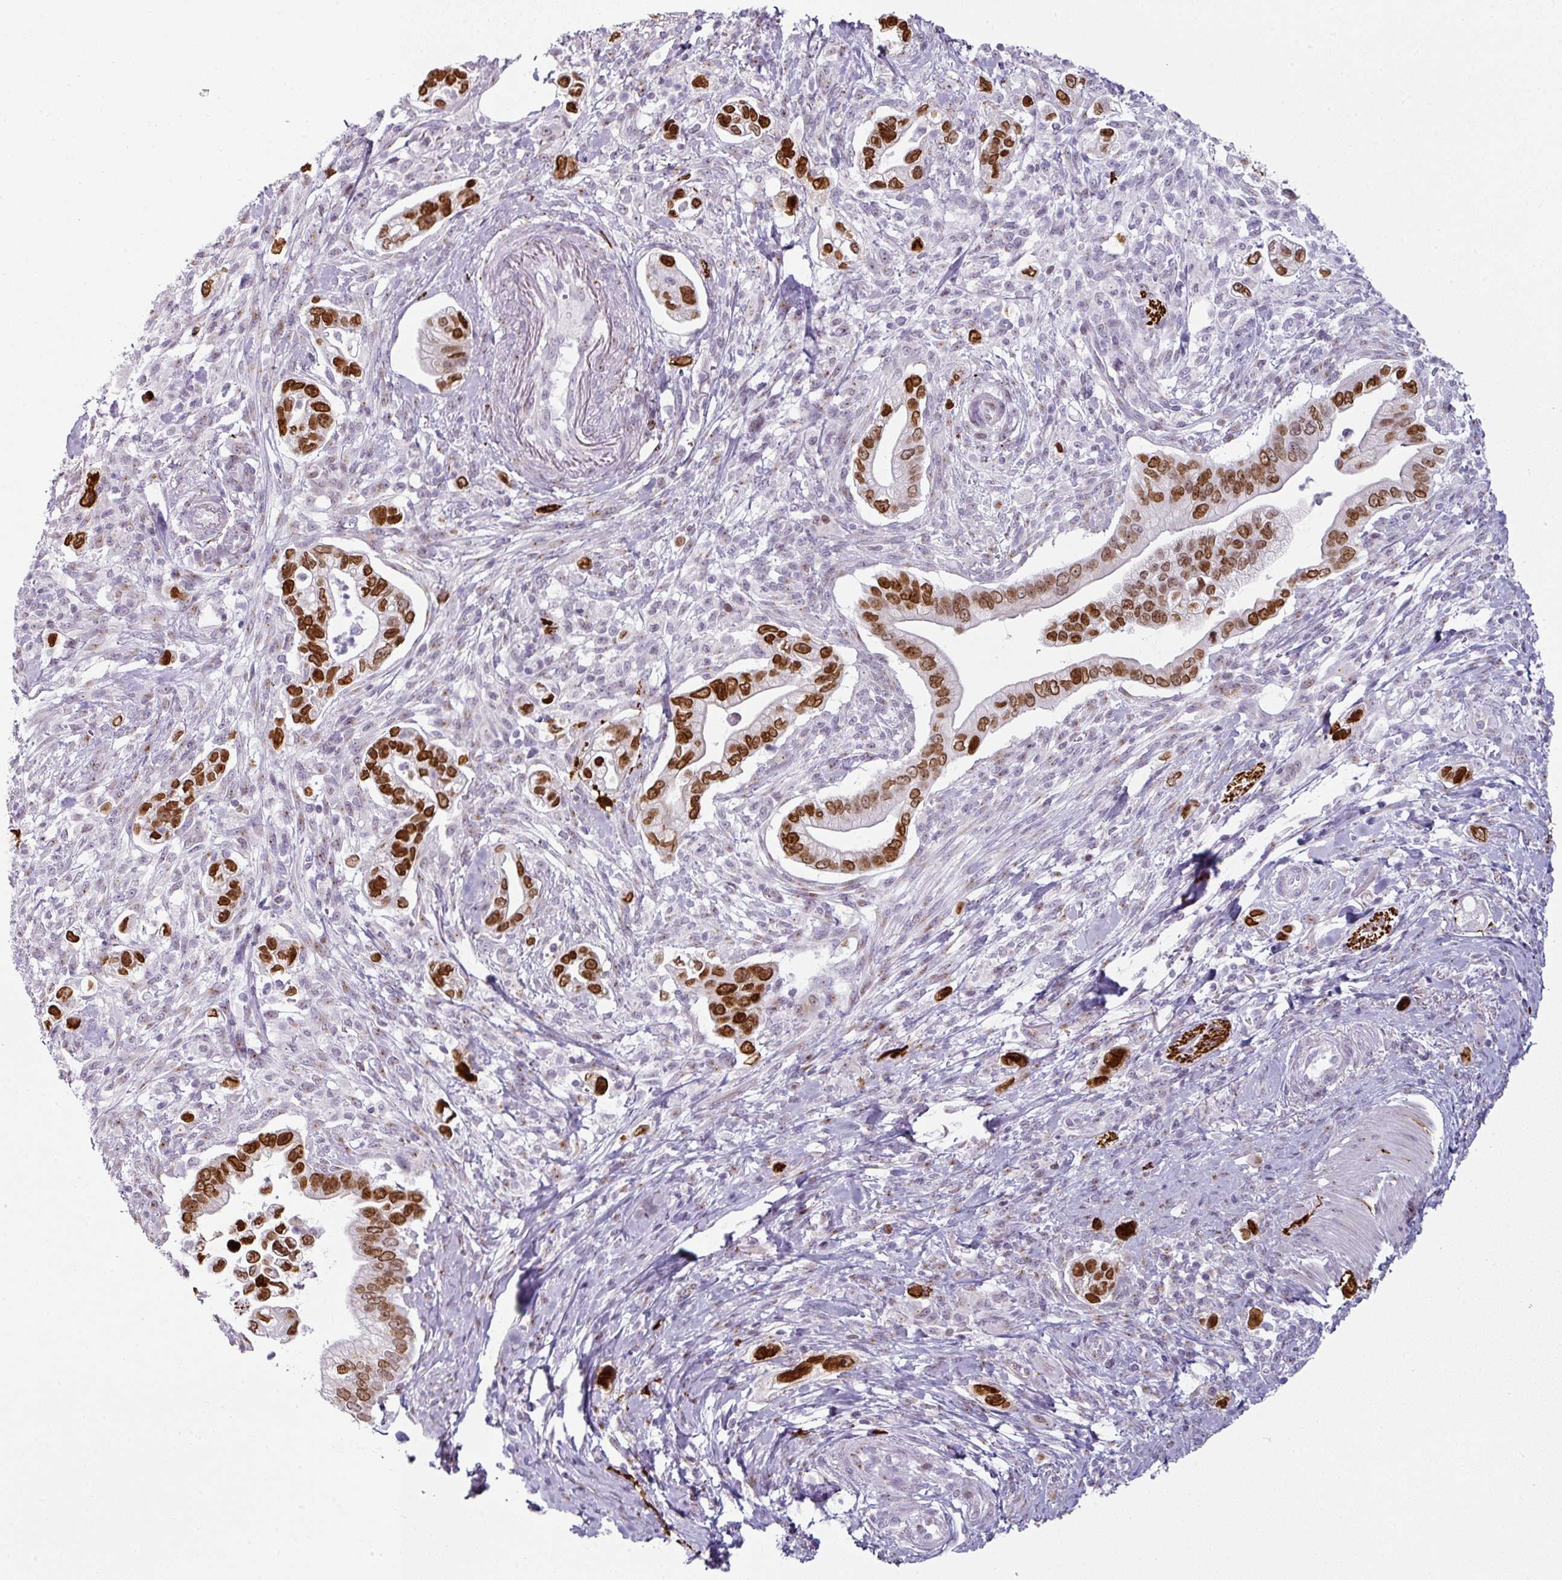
{"staining": {"intensity": "strong", "quantity": ">75%", "location": "cytoplasmic/membranous,nuclear"}, "tissue": "pancreatic cancer", "cell_type": "Tumor cells", "image_type": "cancer", "snomed": [{"axis": "morphology", "description": "Adenocarcinoma, NOS"}, {"axis": "topography", "description": "Pancreas"}], "caption": "High-power microscopy captured an immunohistochemistry micrograph of pancreatic cancer (adenocarcinoma), revealing strong cytoplasmic/membranous and nuclear expression in approximately >75% of tumor cells. The staining was performed using DAB to visualize the protein expression in brown, while the nuclei were stained in blue with hematoxylin (Magnification: 20x).", "gene": "SYT8", "patient": {"sex": "male", "age": 70}}